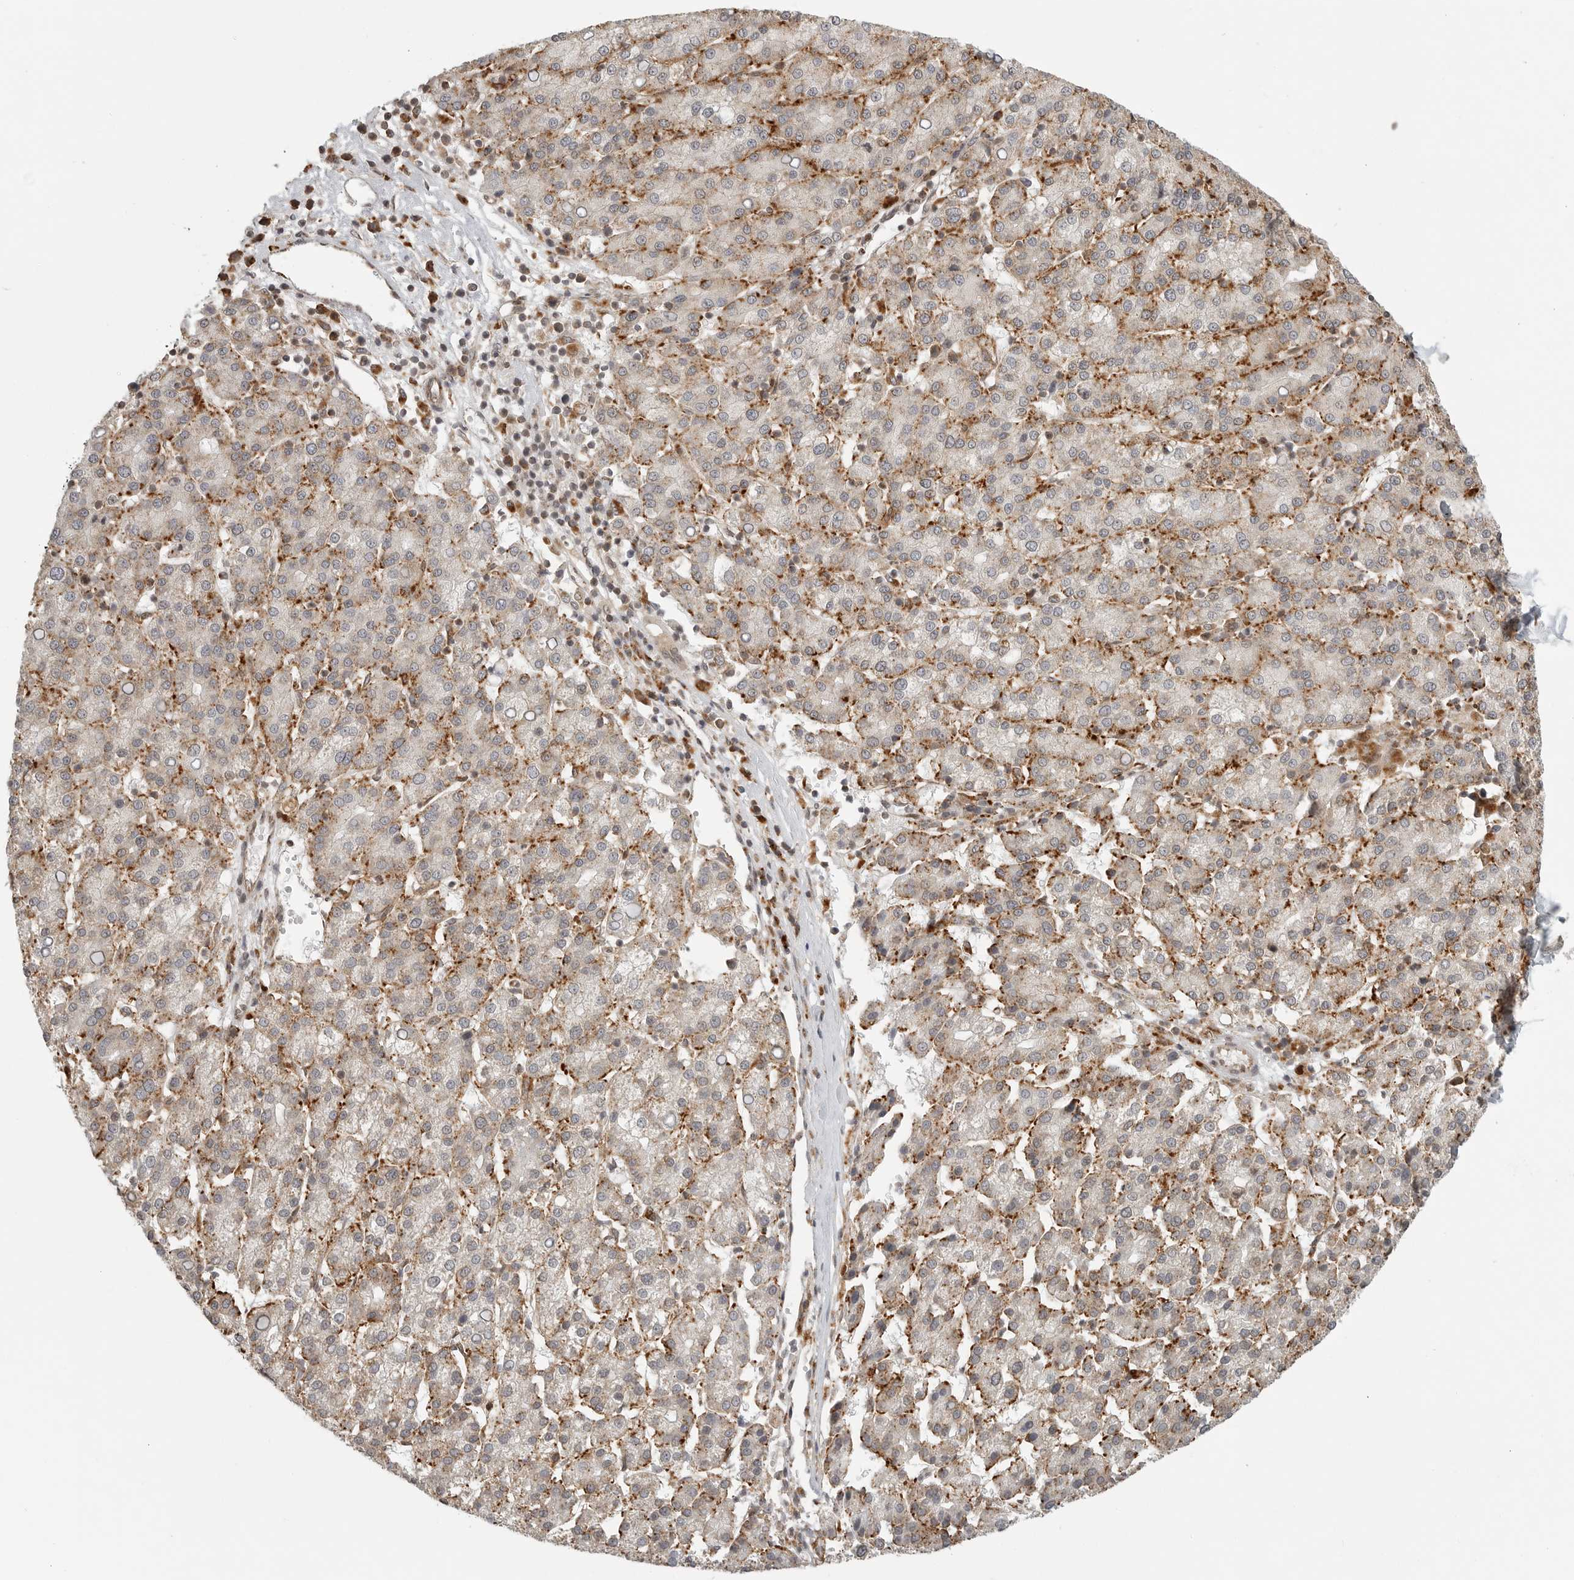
{"staining": {"intensity": "moderate", "quantity": ">75%", "location": "cytoplasmic/membranous"}, "tissue": "liver cancer", "cell_type": "Tumor cells", "image_type": "cancer", "snomed": [{"axis": "morphology", "description": "Carcinoma, Hepatocellular, NOS"}, {"axis": "topography", "description": "Liver"}], "caption": "Brown immunohistochemical staining in human liver cancer (hepatocellular carcinoma) exhibits moderate cytoplasmic/membranous positivity in about >75% of tumor cells.", "gene": "IDUA", "patient": {"sex": "female", "age": 58}}